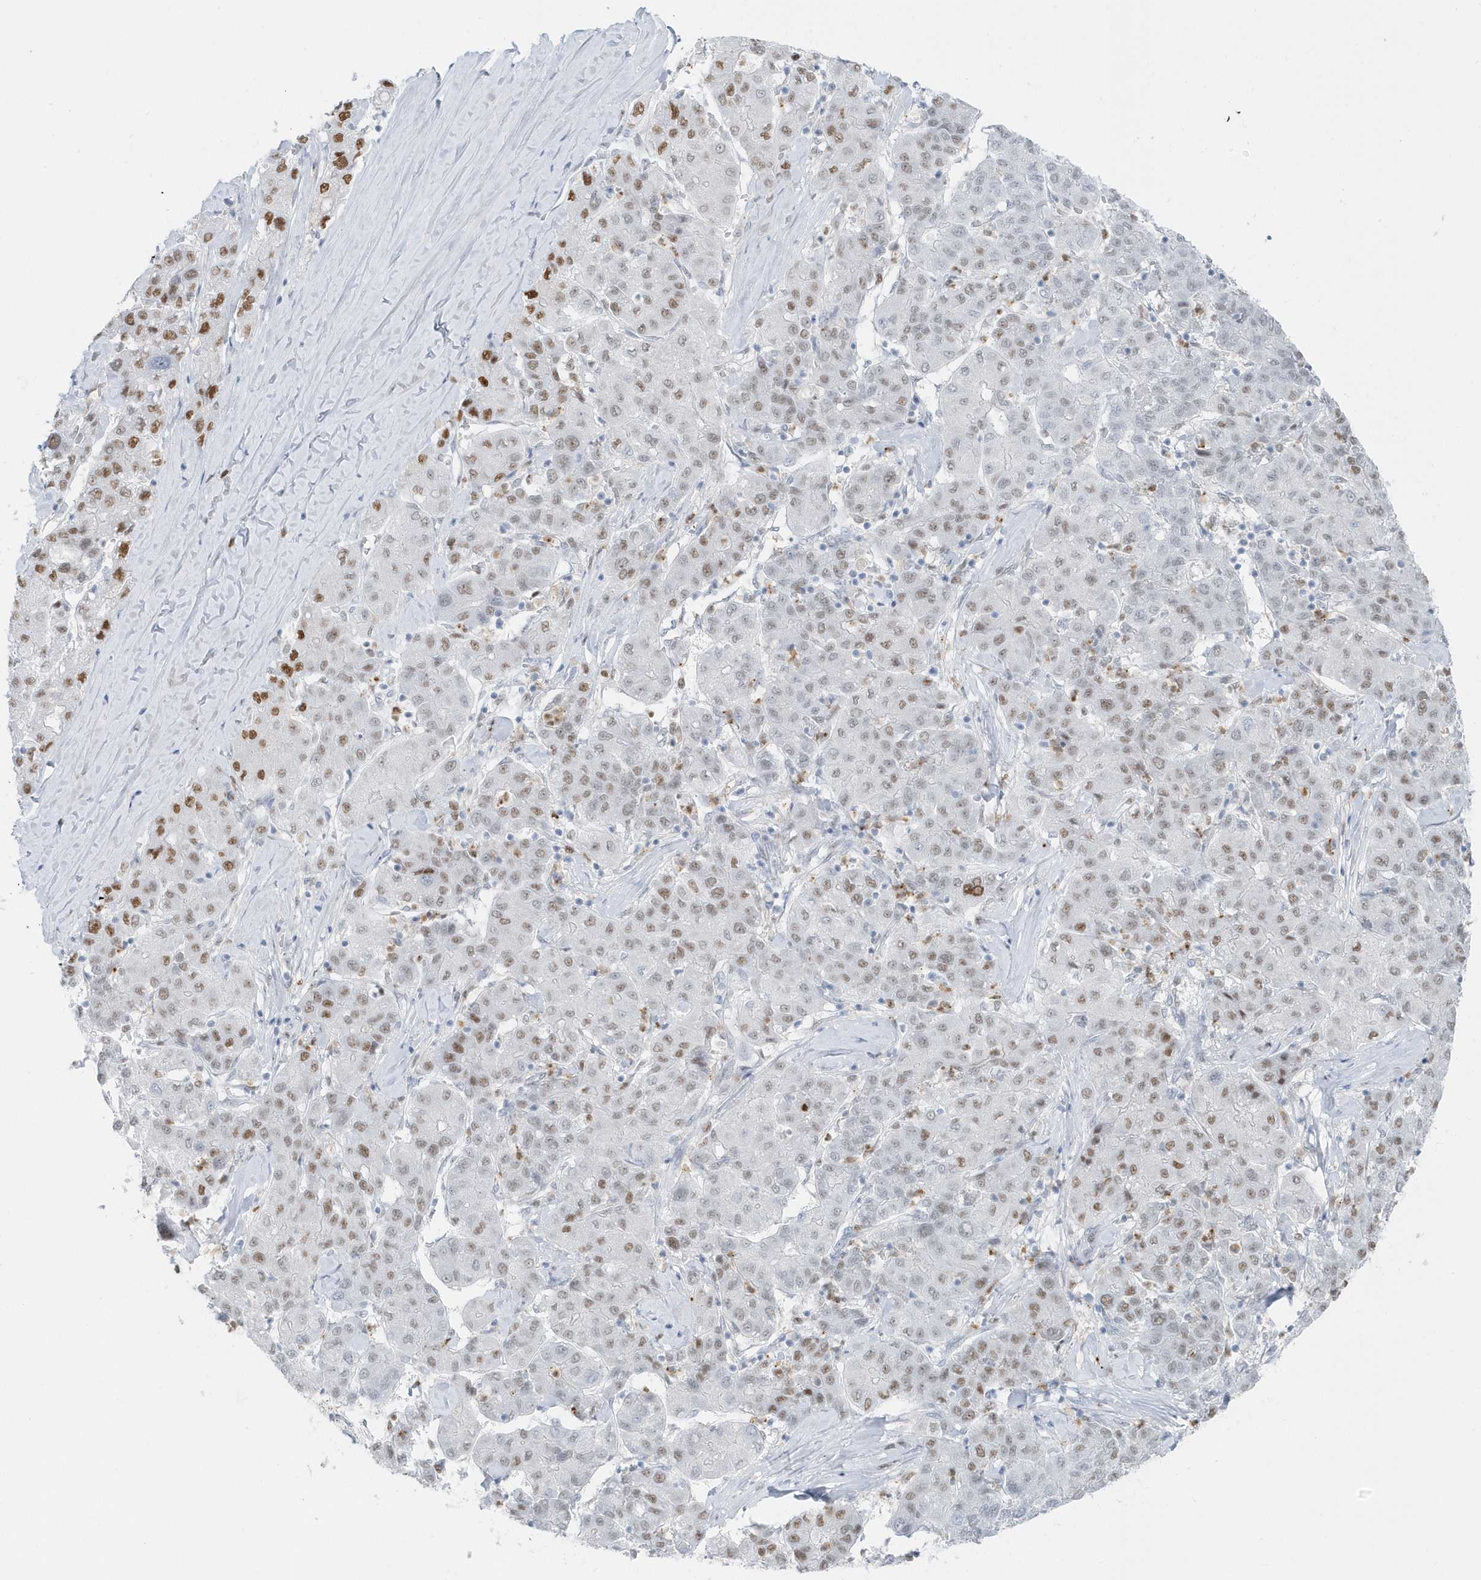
{"staining": {"intensity": "moderate", "quantity": "<25%", "location": "nuclear"}, "tissue": "liver cancer", "cell_type": "Tumor cells", "image_type": "cancer", "snomed": [{"axis": "morphology", "description": "Carcinoma, Hepatocellular, NOS"}, {"axis": "topography", "description": "Liver"}], "caption": "A histopathology image of liver hepatocellular carcinoma stained for a protein shows moderate nuclear brown staining in tumor cells.", "gene": "SMIM34", "patient": {"sex": "male", "age": 65}}